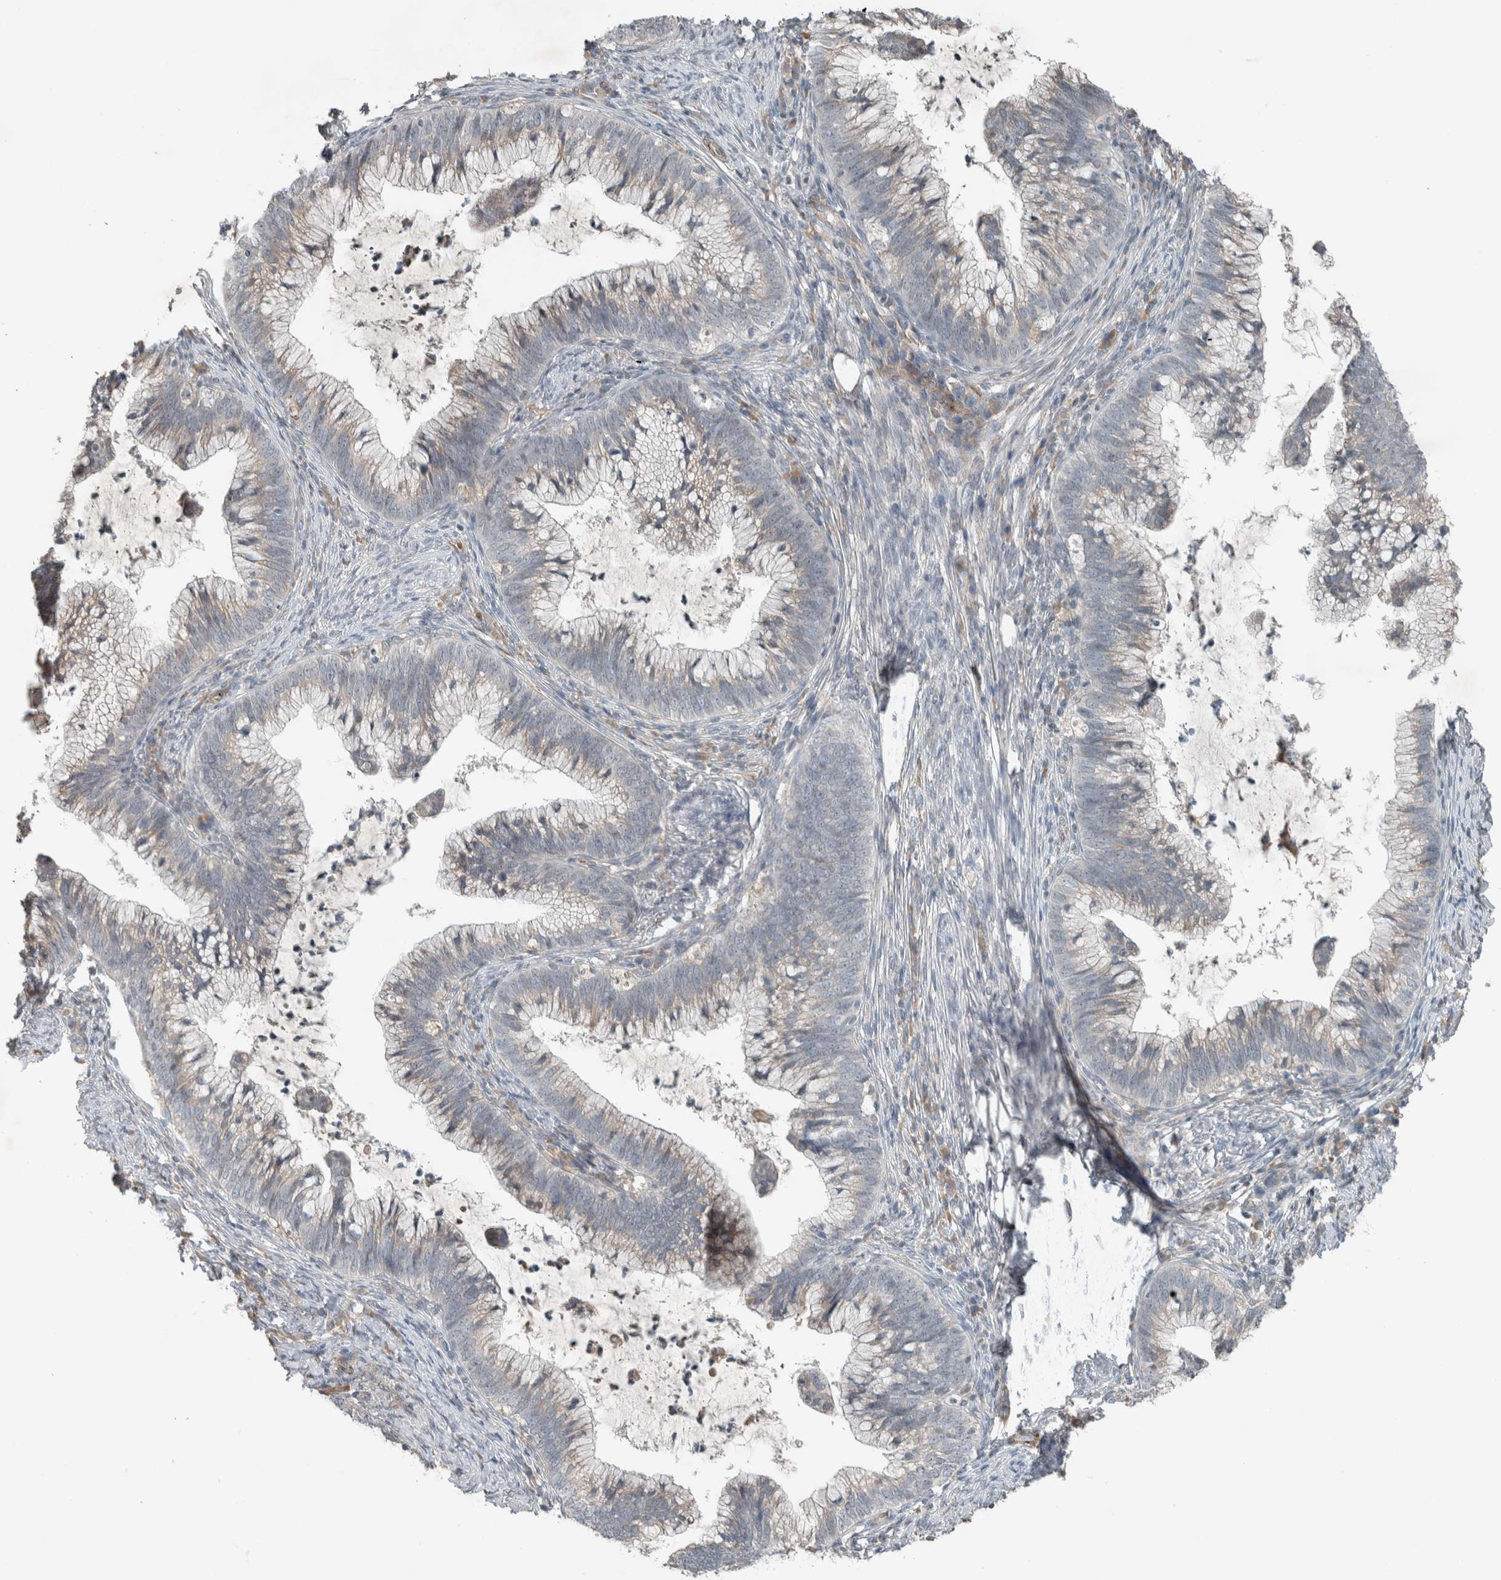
{"staining": {"intensity": "weak", "quantity": "<25%", "location": "cytoplasmic/membranous"}, "tissue": "cervical cancer", "cell_type": "Tumor cells", "image_type": "cancer", "snomed": [{"axis": "morphology", "description": "Adenocarcinoma, NOS"}, {"axis": "topography", "description": "Cervix"}], "caption": "Cervical cancer (adenocarcinoma) was stained to show a protein in brown. There is no significant positivity in tumor cells.", "gene": "JADE2", "patient": {"sex": "female", "age": 36}}